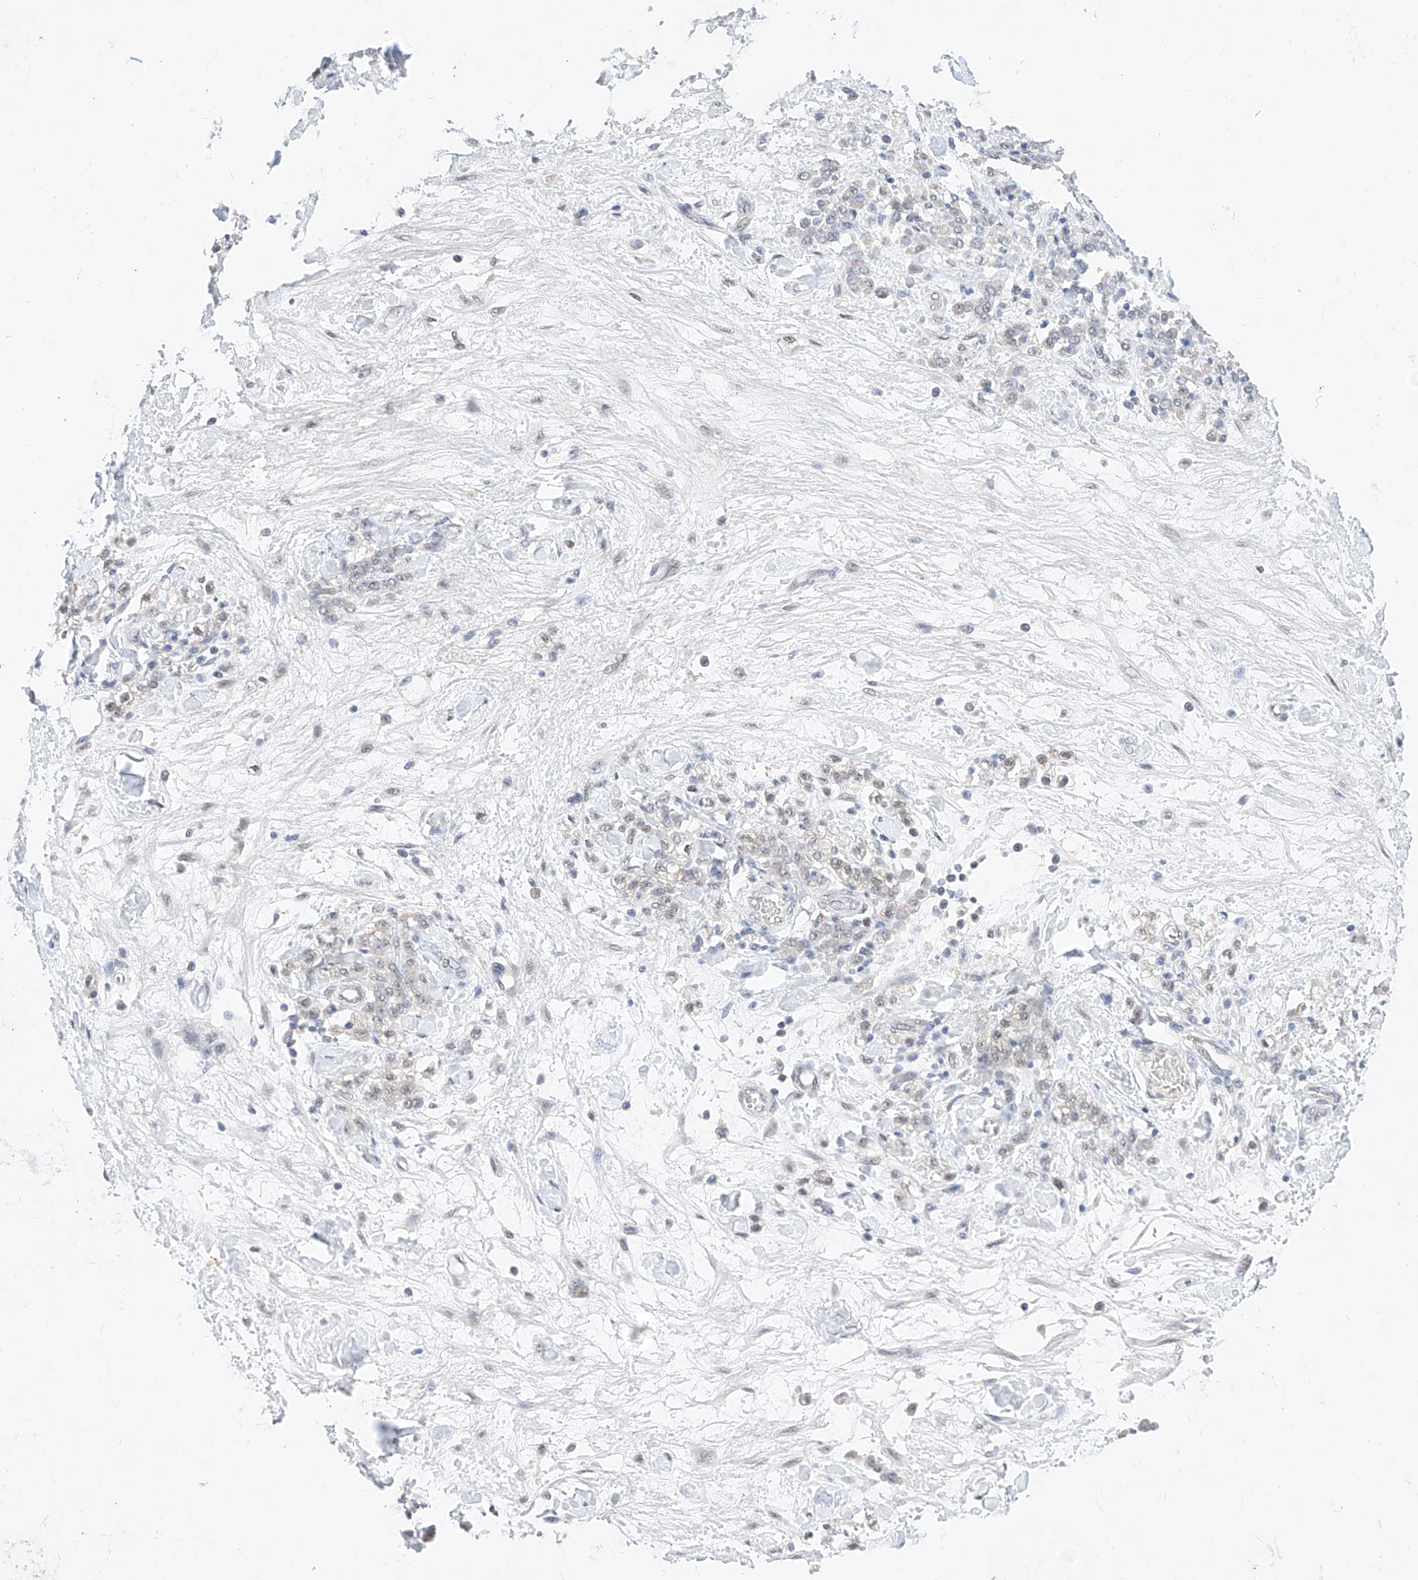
{"staining": {"intensity": "weak", "quantity": "<25%", "location": "nuclear"}, "tissue": "stomach cancer", "cell_type": "Tumor cells", "image_type": "cancer", "snomed": [{"axis": "morphology", "description": "Normal tissue, NOS"}, {"axis": "morphology", "description": "Adenocarcinoma, NOS"}, {"axis": "topography", "description": "Stomach"}], "caption": "Stomach cancer (adenocarcinoma) was stained to show a protein in brown. There is no significant positivity in tumor cells.", "gene": "KCNJ1", "patient": {"sex": "male", "age": 82}}